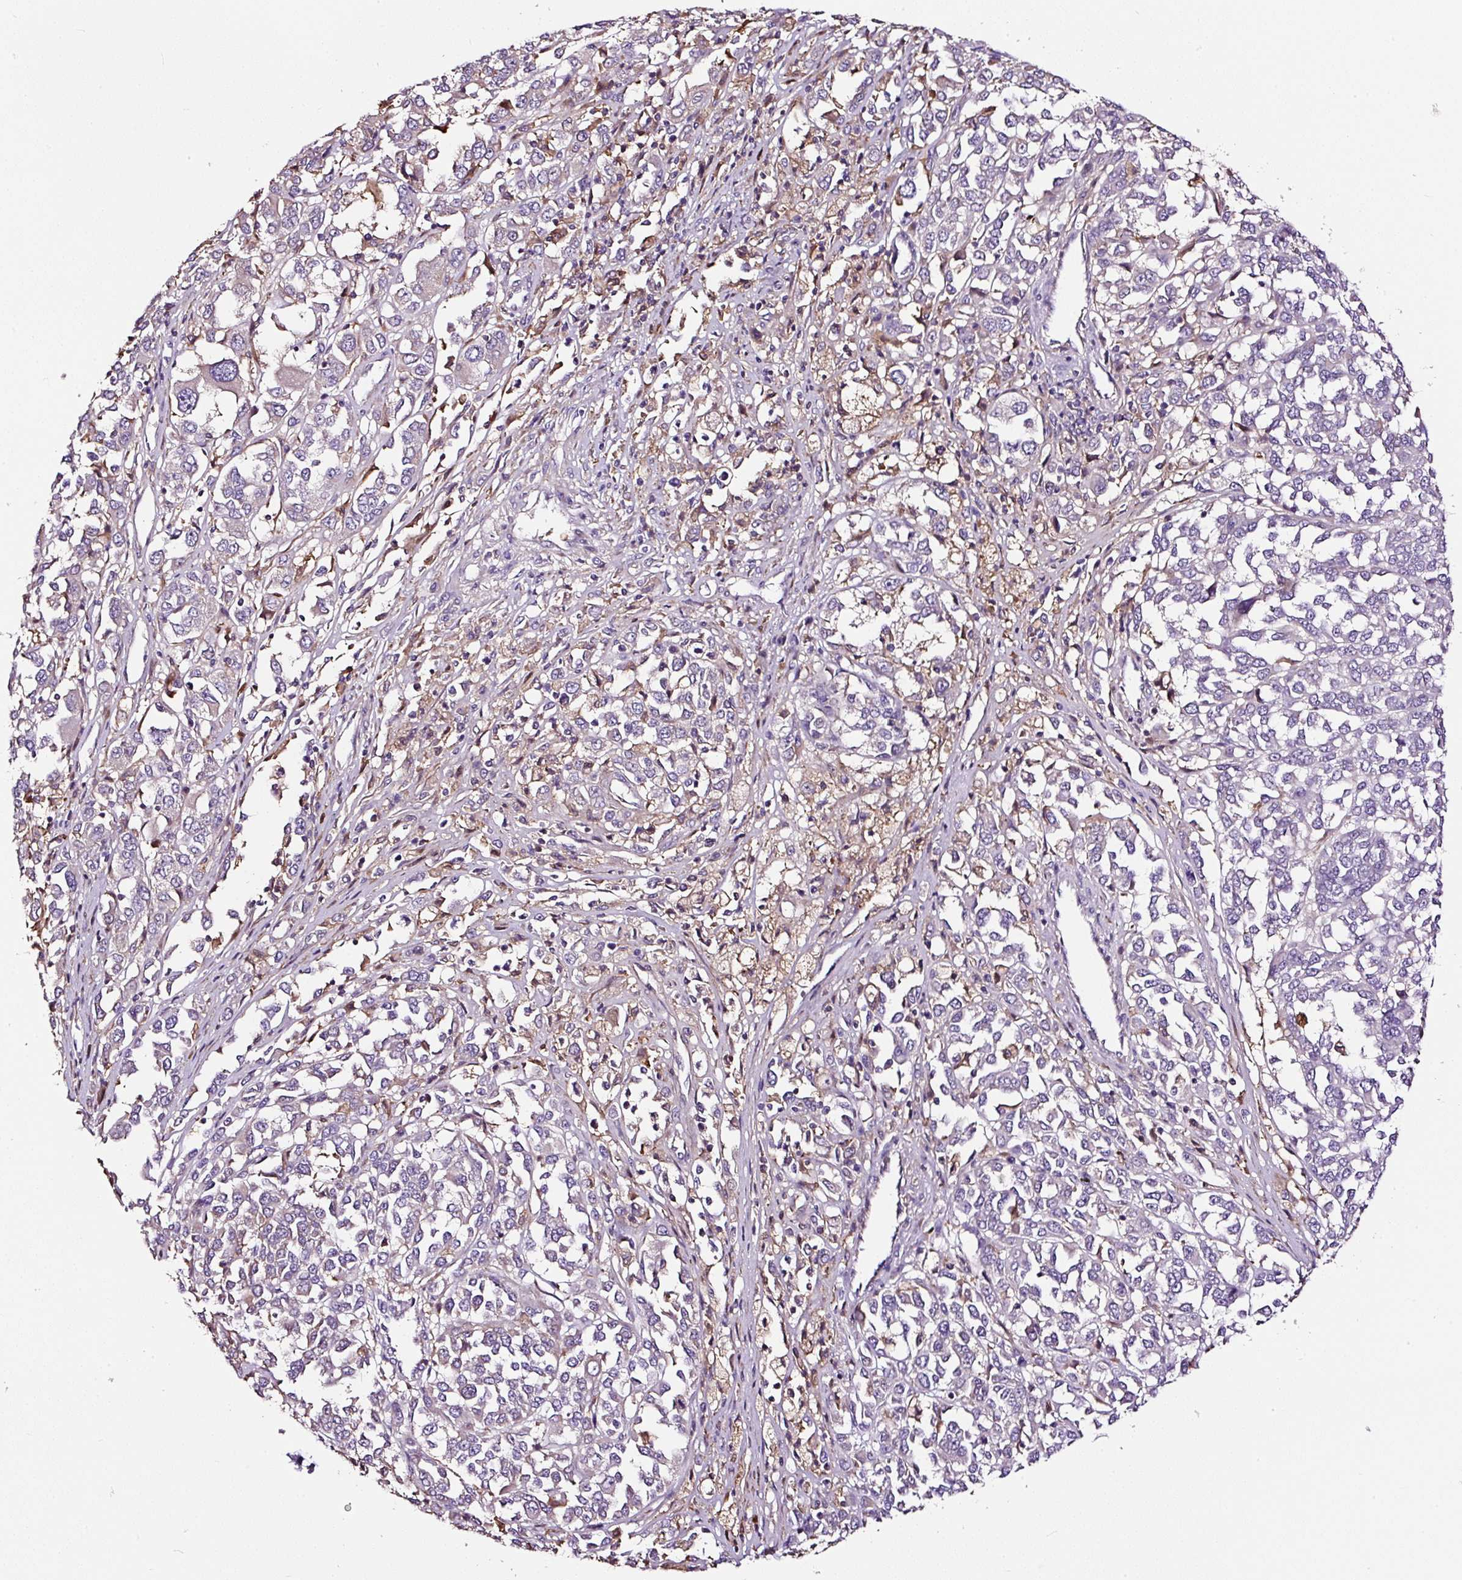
{"staining": {"intensity": "negative", "quantity": "none", "location": "none"}, "tissue": "melanoma", "cell_type": "Tumor cells", "image_type": "cancer", "snomed": [{"axis": "morphology", "description": "Malignant melanoma, Metastatic site"}, {"axis": "topography", "description": "Lymph node"}], "caption": "This is an IHC image of human malignant melanoma (metastatic site). There is no staining in tumor cells.", "gene": "LRRC24", "patient": {"sex": "male", "age": 44}}